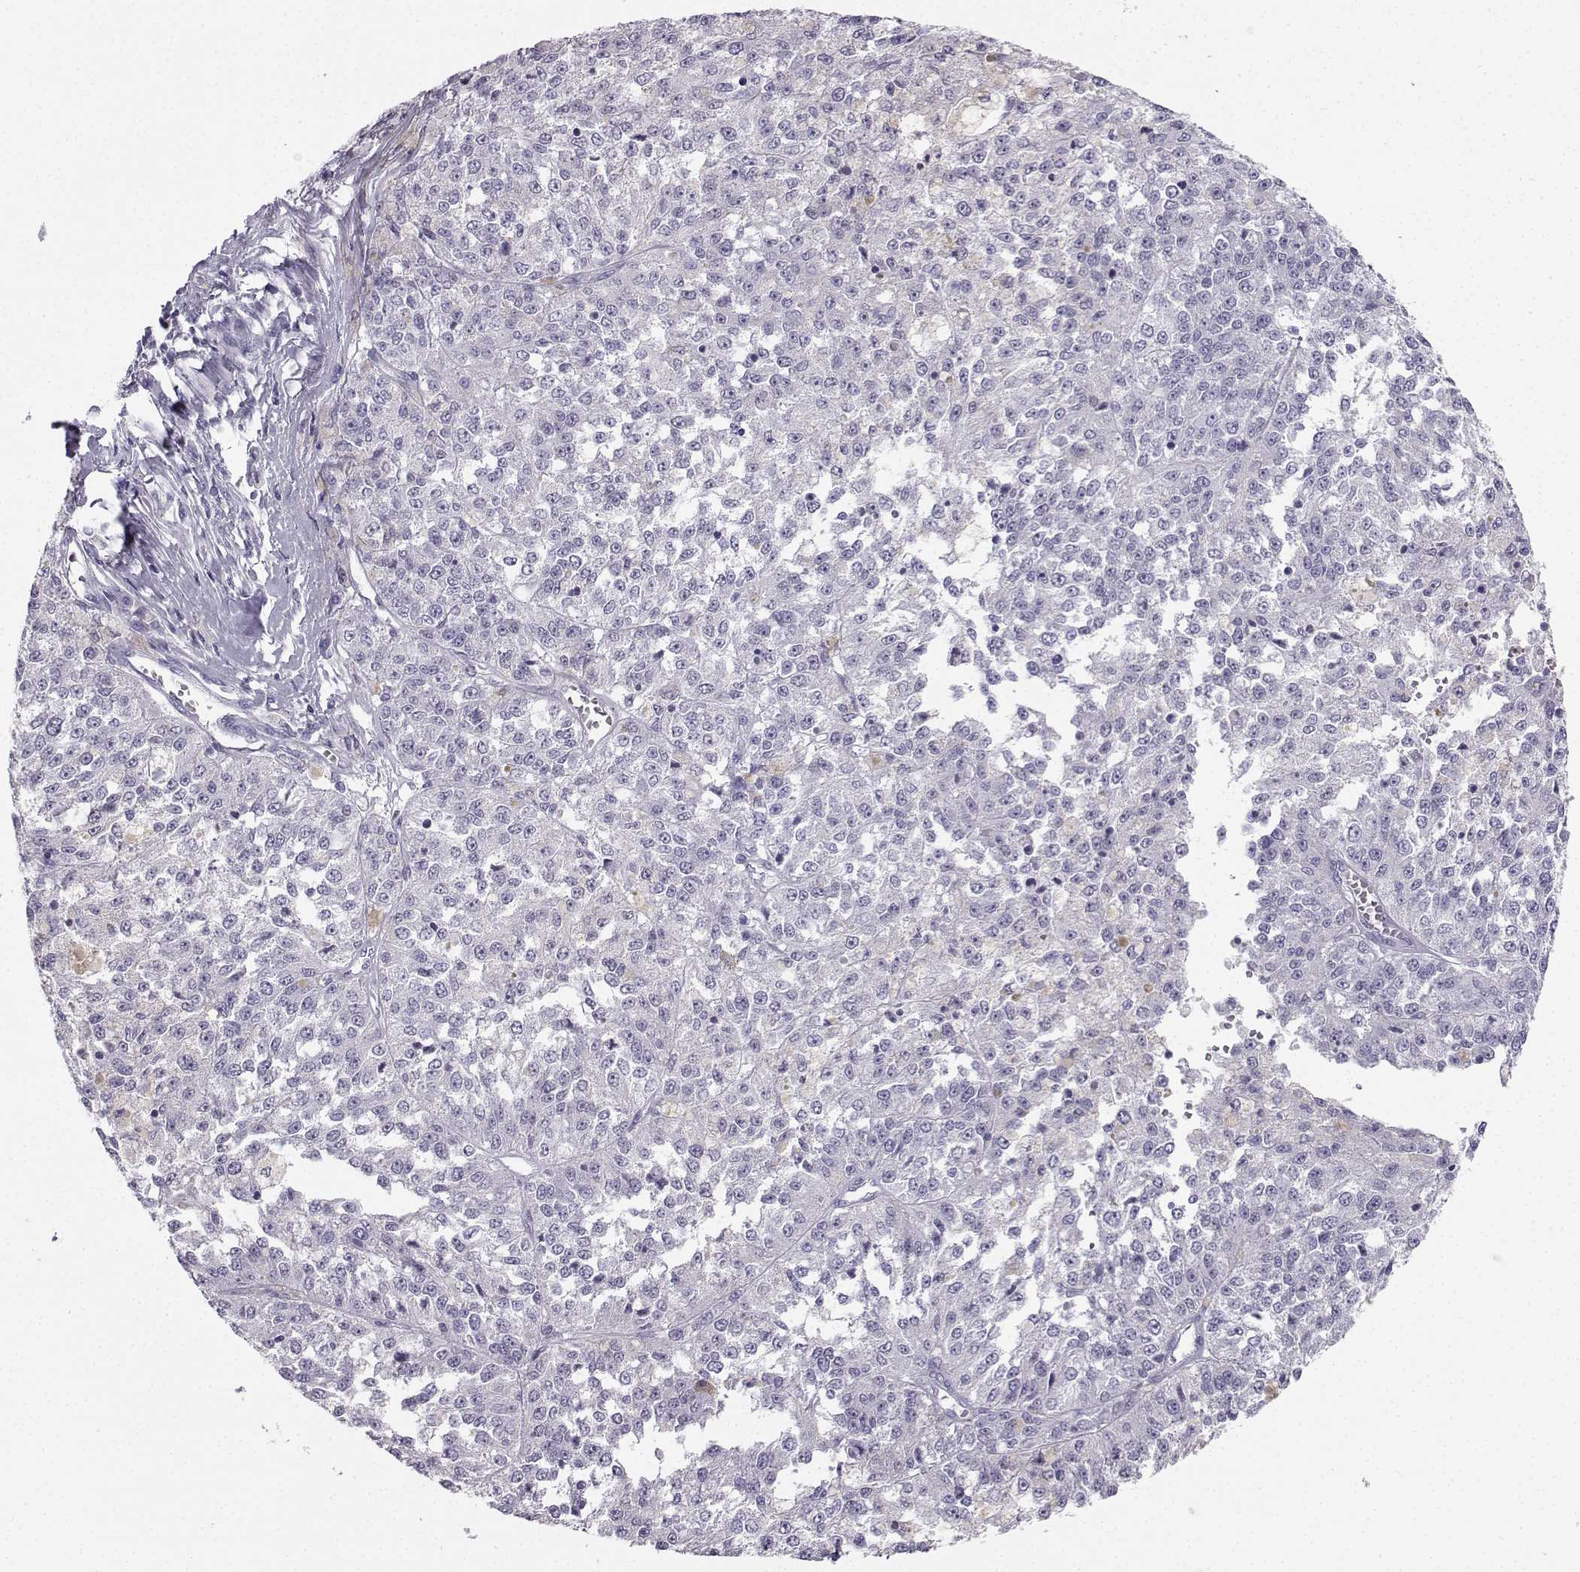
{"staining": {"intensity": "negative", "quantity": "none", "location": "none"}, "tissue": "melanoma", "cell_type": "Tumor cells", "image_type": "cancer", "snomed": [{"axis": "morphology", "description": "Malignant melanoma, Metastatic site"}, {"axis": "topography", "description": "Lymph node"}], "caption": "A high-resolution micrograph shows immunohistochemistry (IHC) staining of melanoma, which displays no significant staining in tumor cells.", "gene": "IQCD", "patient": {"sex": "female", "age": 64}}